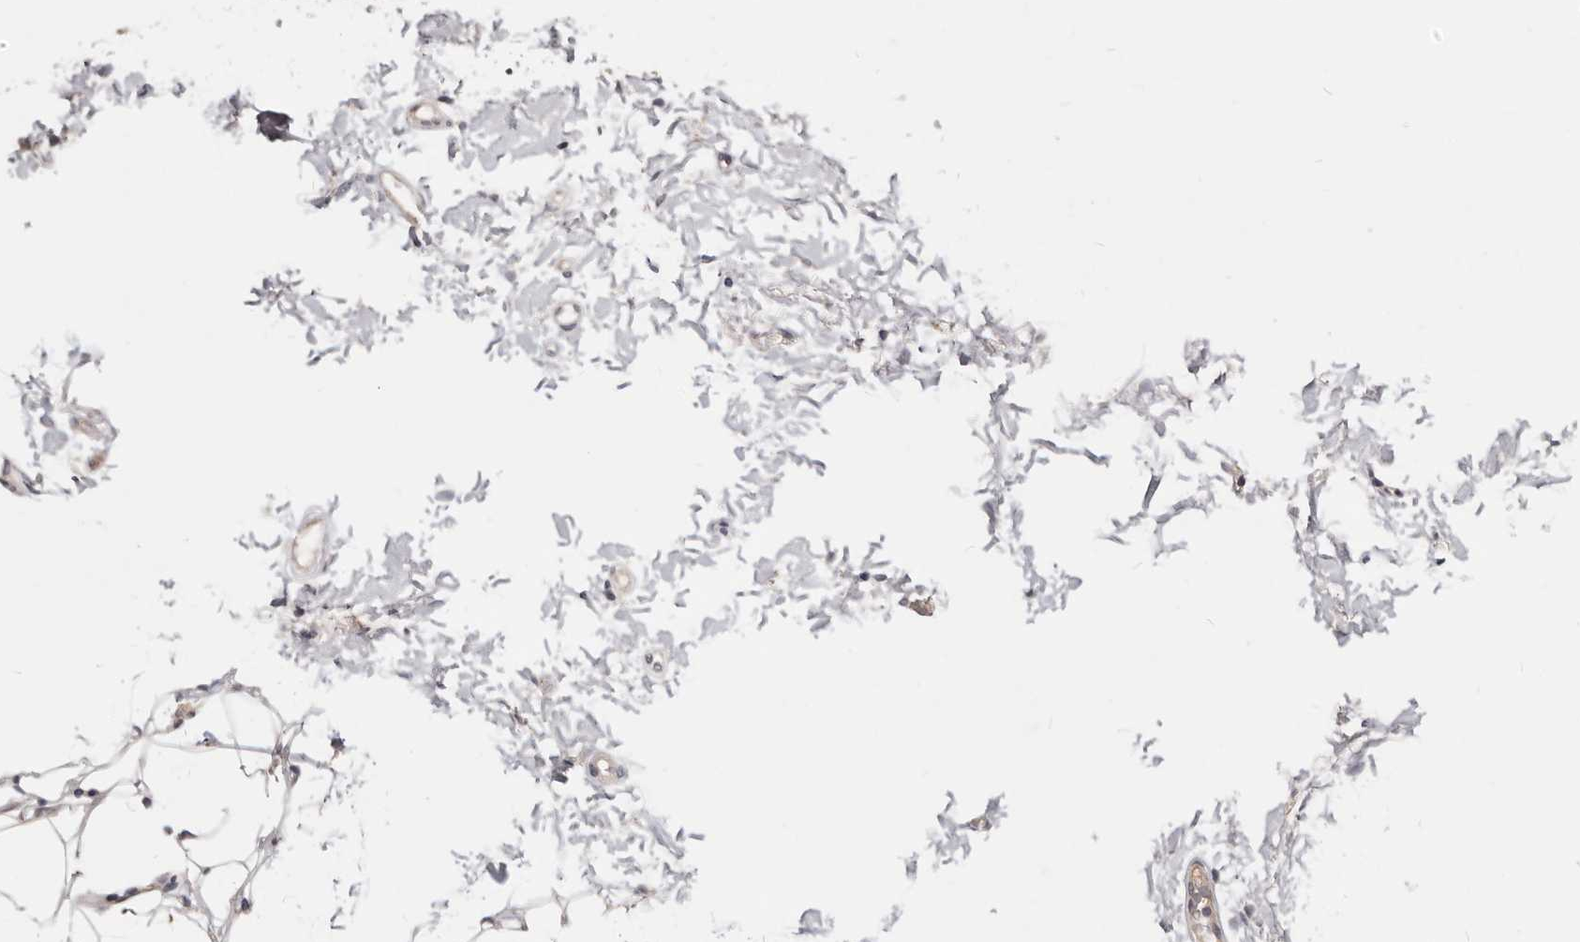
{"staining": {"intensity": "weak", "quantity": ">75%", "location": "cytoplasmic/membranous"}, "tissue": "breast cancer", "cell_type": "Tumor cells", "image_type": "cancer", "snomed": [{"axis": "morphology", "description": "Normal tissue, NOS"}, {"axis": "morphology", "description": "Lobular carcinoma"}, {"axis": "topography", "description": "Breast"}], "caption": "Immunohistochemistry (IHC) micrograph of human lobular carcinoma (breast) stained for a protein (brown), which shows low levels of weak cytoplasmic/membranous staining in approximately >75% of tumor cells.", "gene": "TSPAN13", "patient": {"sex": "female", "age": 47}}